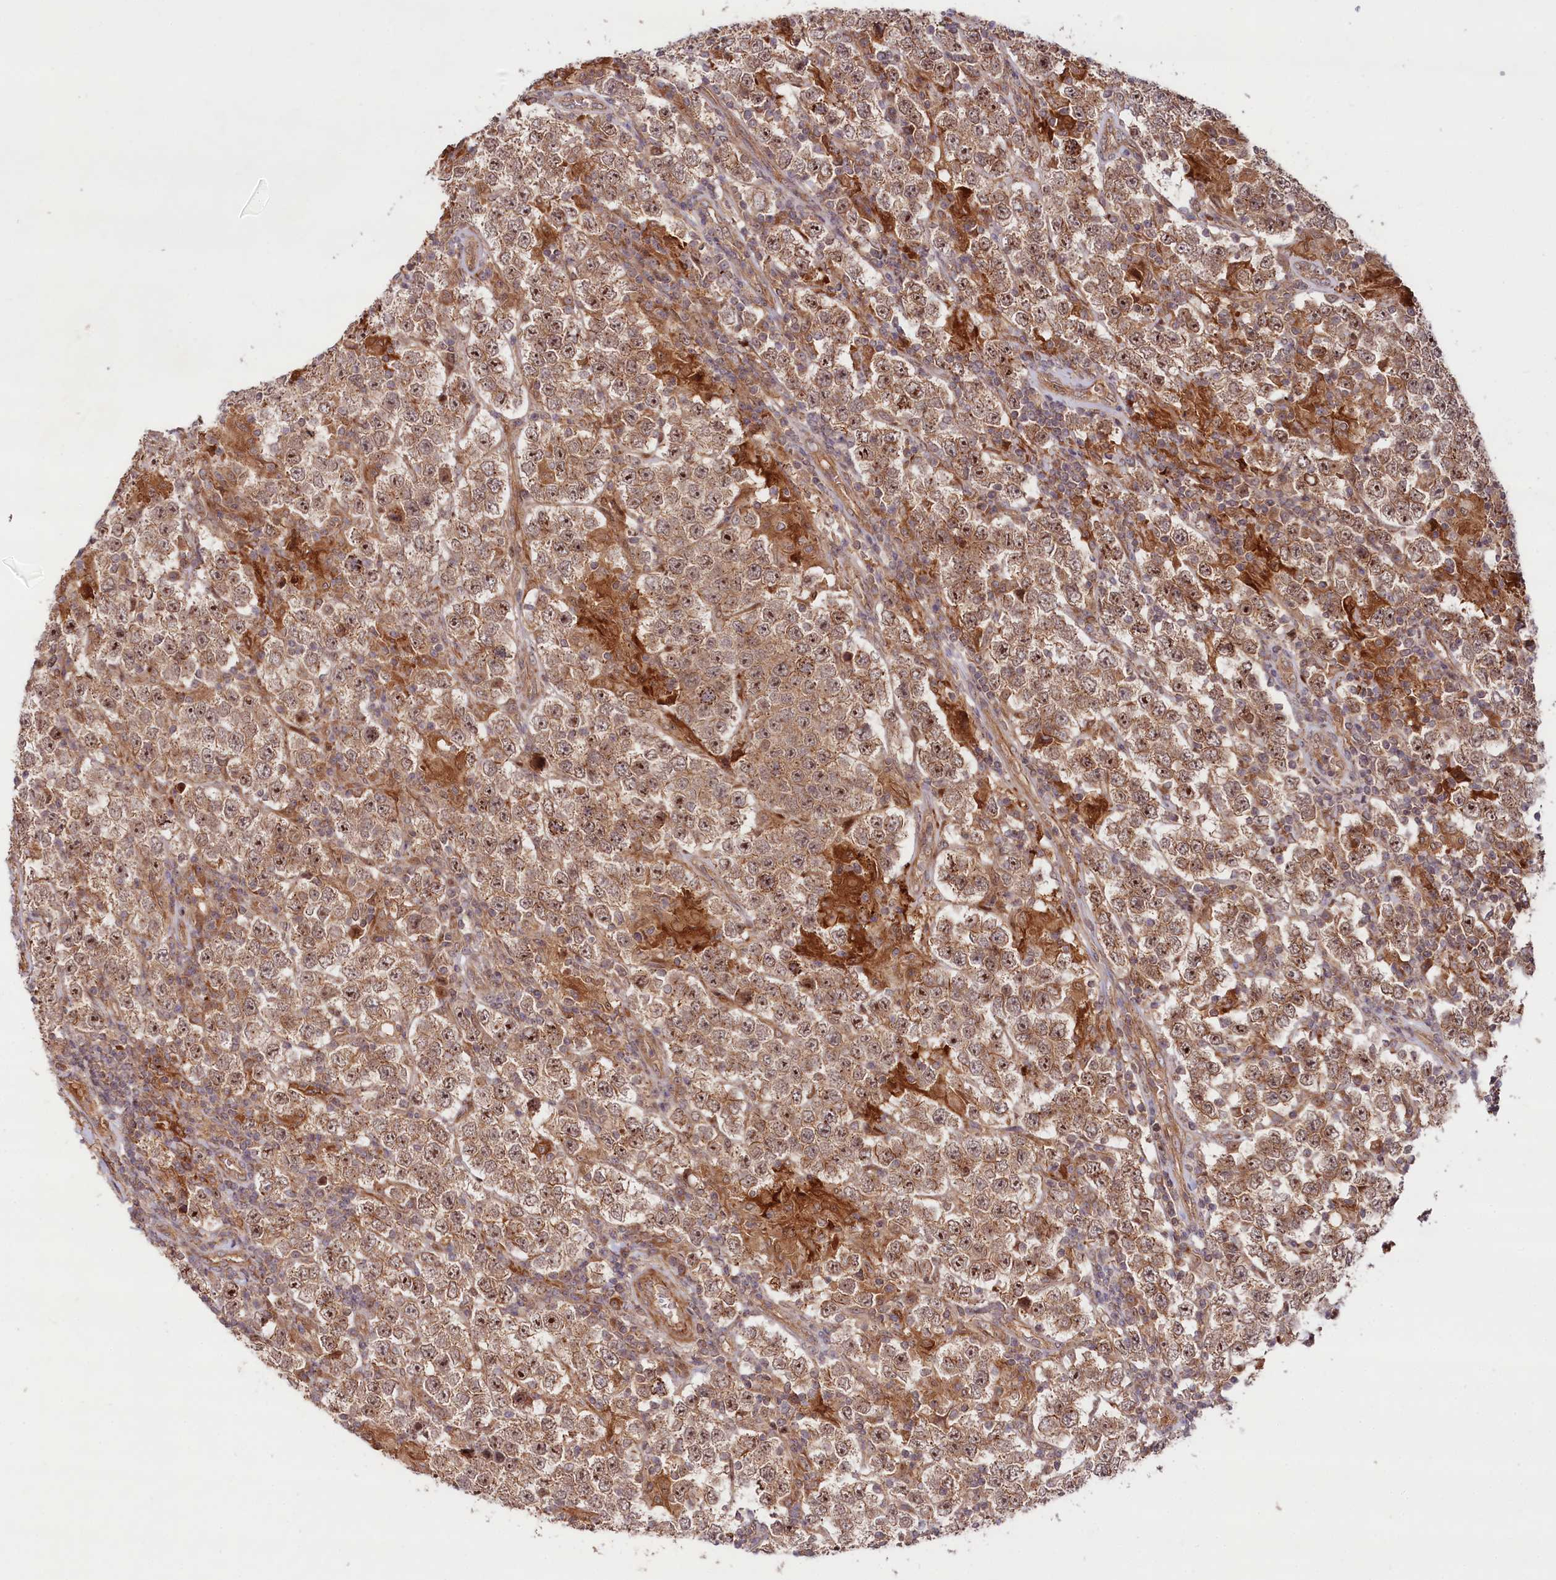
{"staining": {"intensity": "moderate", "quantity": ">75%", "location": "cytoplasmic/membranous,nuclear"}, "tissue": "testis cancer", "cell_type": "Tumor cells", "image_type": "cancer", "snomed": [{"axis": "morphology", "description": "Normal tissue, NOS"}, {"axis": "morphology", "description": "Urothelial carcinoma, High grade"}, {"axis": "morphology", "description": "Seminoma, NOS"}, {"axis": "morphology", "description": "Carcinoma, Embryonal, NOS"}, {"axis": "topography", "description": "Urinary bladder"}, {"axis": "topography", "description": "Testis"}], "caption": "This is a photomicrograph of immunohistochemistry staining of testis urothelial carcinoma (high-grade), which shows moderate expression in the cytoplasmic/membranous and nuclear of tumor cells.", "gene": "NEDD1", "patient": {"sex": "male", "age": 41}}